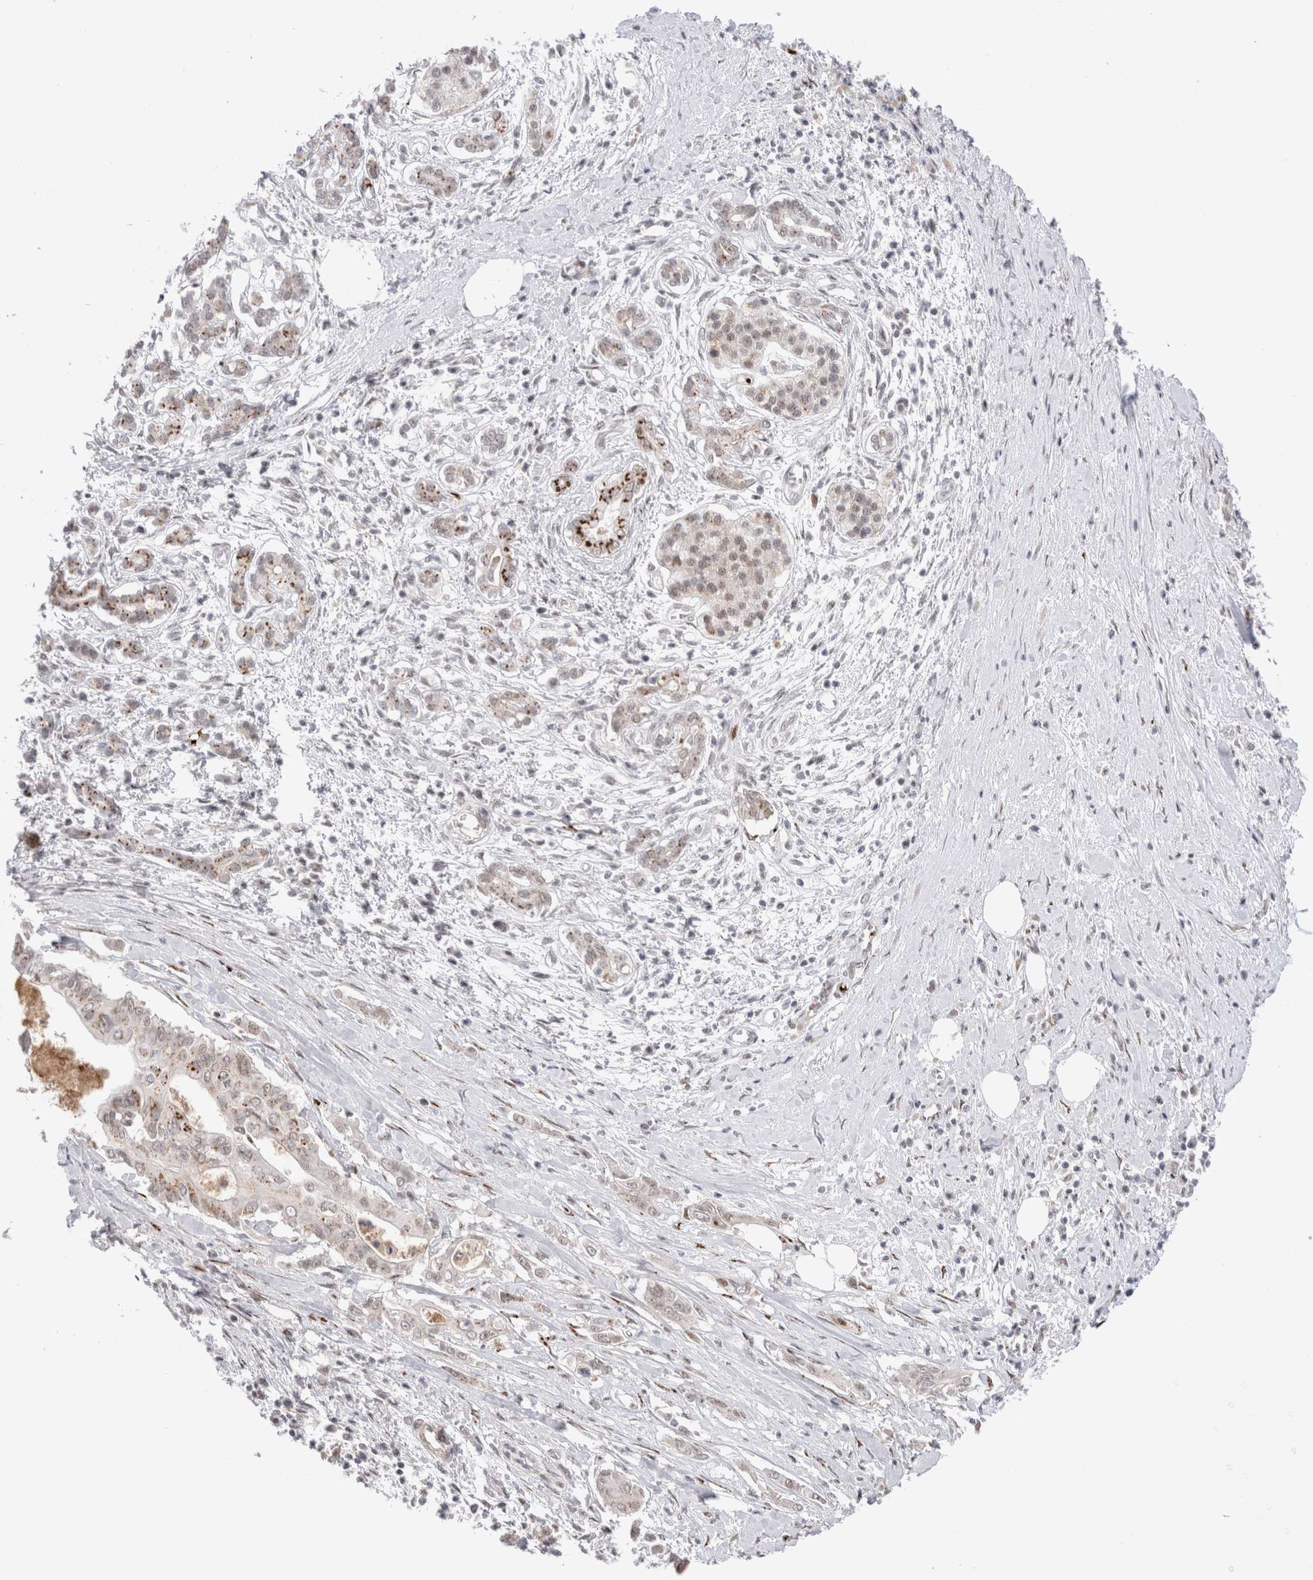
{"staining": {"intensity": "weak", "quantity": "<25%", "location": "cytoplasmic/membranous"}, "tissue": "pancreatic cancer", "cell_type": "Tumor cells", "image_type": "cancer", "snomed": [{"axis": "morphology", "description": "Adenocarcinoma, NOS"}, {"axis": "topography", "description": "Pancreas"}], "caption": "A high-resolution micrograph shows immunohistochemistry (IHC) staining of pancreatic cancer, which reveals no significant expression in tumor cells.", "gene": "VPS28", "patient": {"sex": "male", "age": 58}}